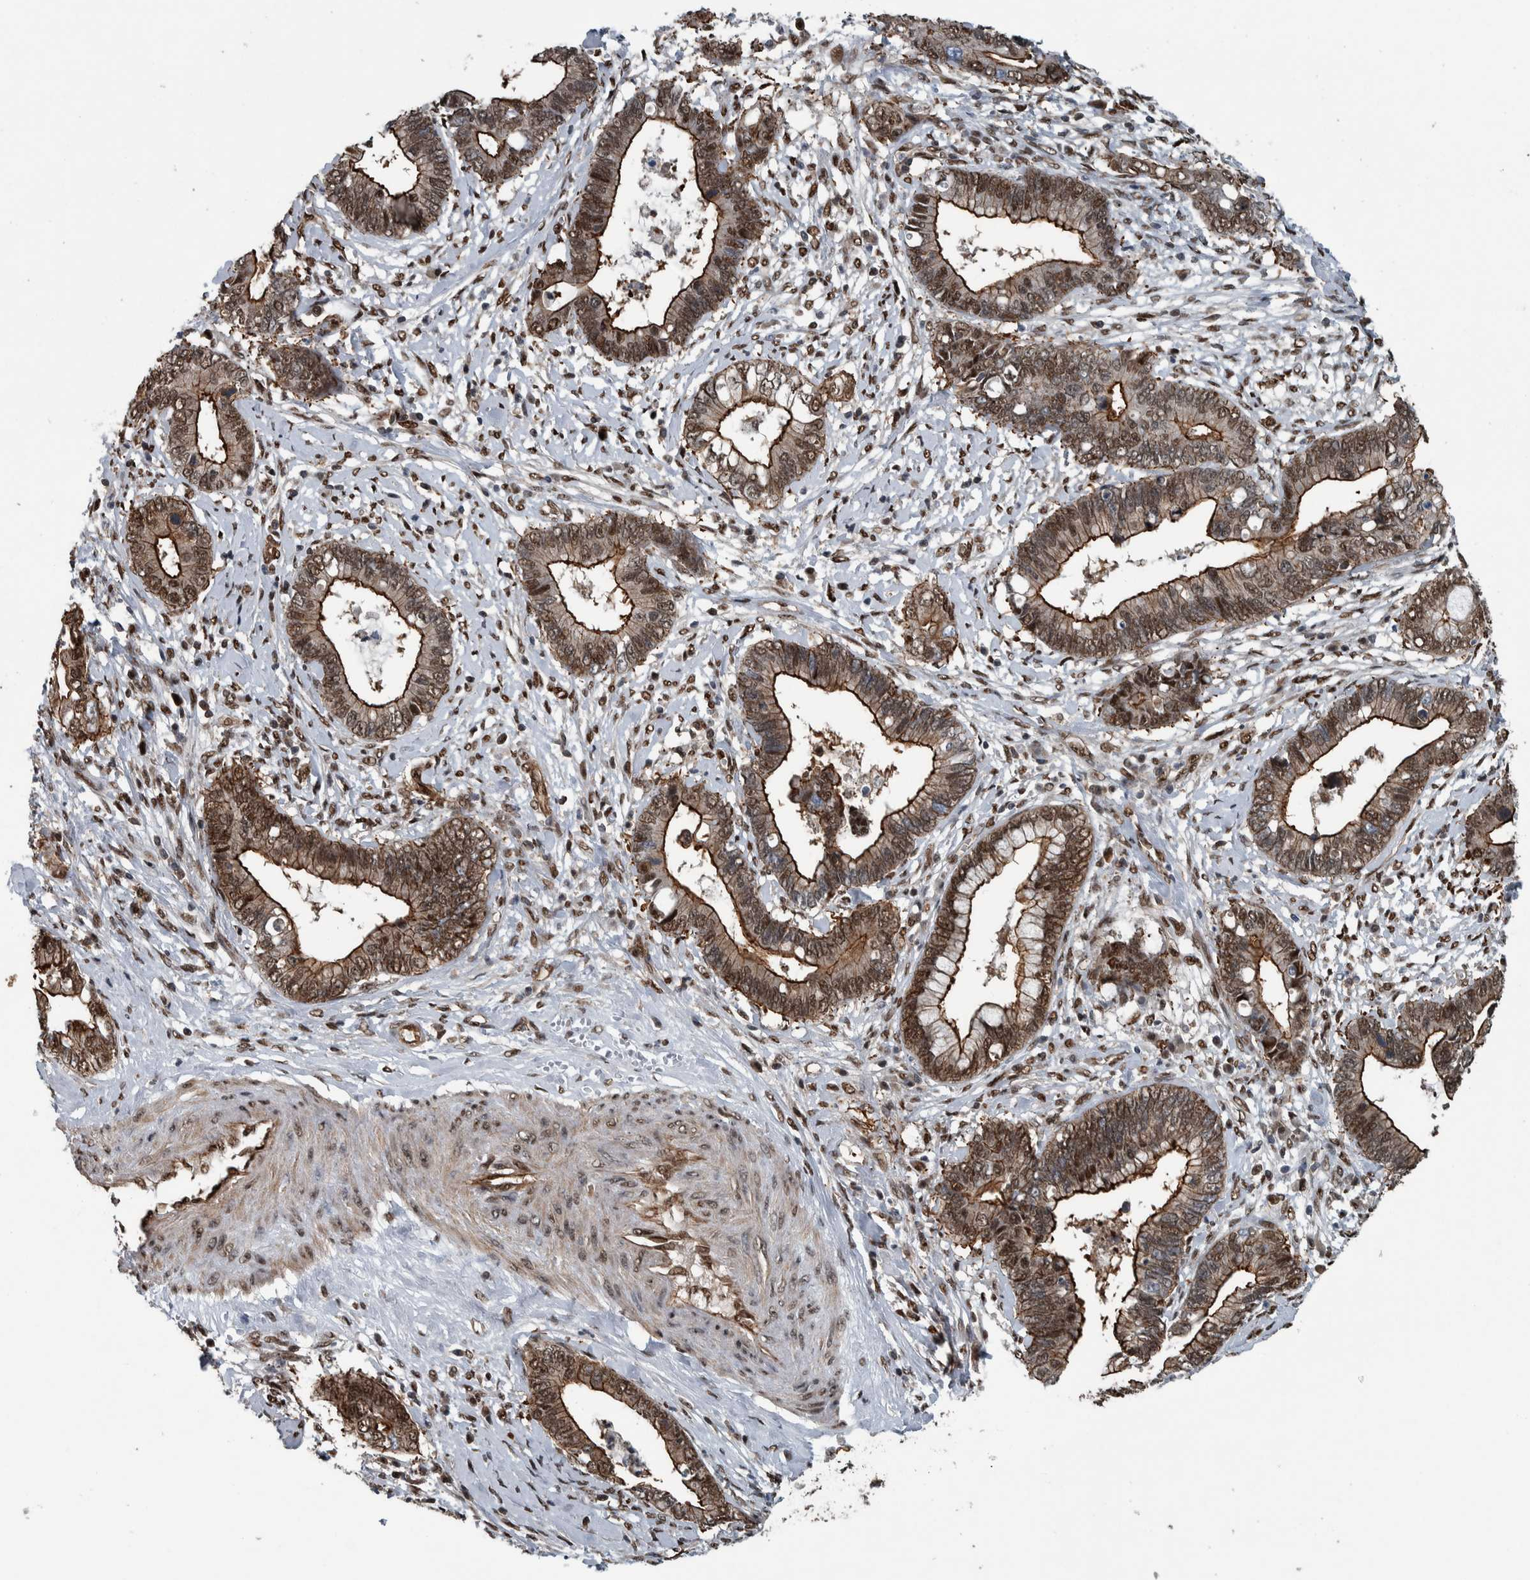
{"staining": {"intensity": "strong", "quantity": ">75%", "location": "cytoplasmic/membranous,nuclear"}, "tissue": "cervical cancer", "cell_type": "Tumor cells", "image_type": "cancer", "snomed": [{"axis": "morphology", "description": "Adenocarcinoma, NOS"}, {"axis": "topography", "description": "Cervix"}], "caption": "DAB immunohistochemical staining of cervical cancer shows strong cytoplasmic/membranous and nuclear protein expression in about >75% of tumor cells. The protein is shown in brown color, while the nuclei are stained blue.", "gene": "FAM135B", "patient": {"sex": "female", "age": 44}}